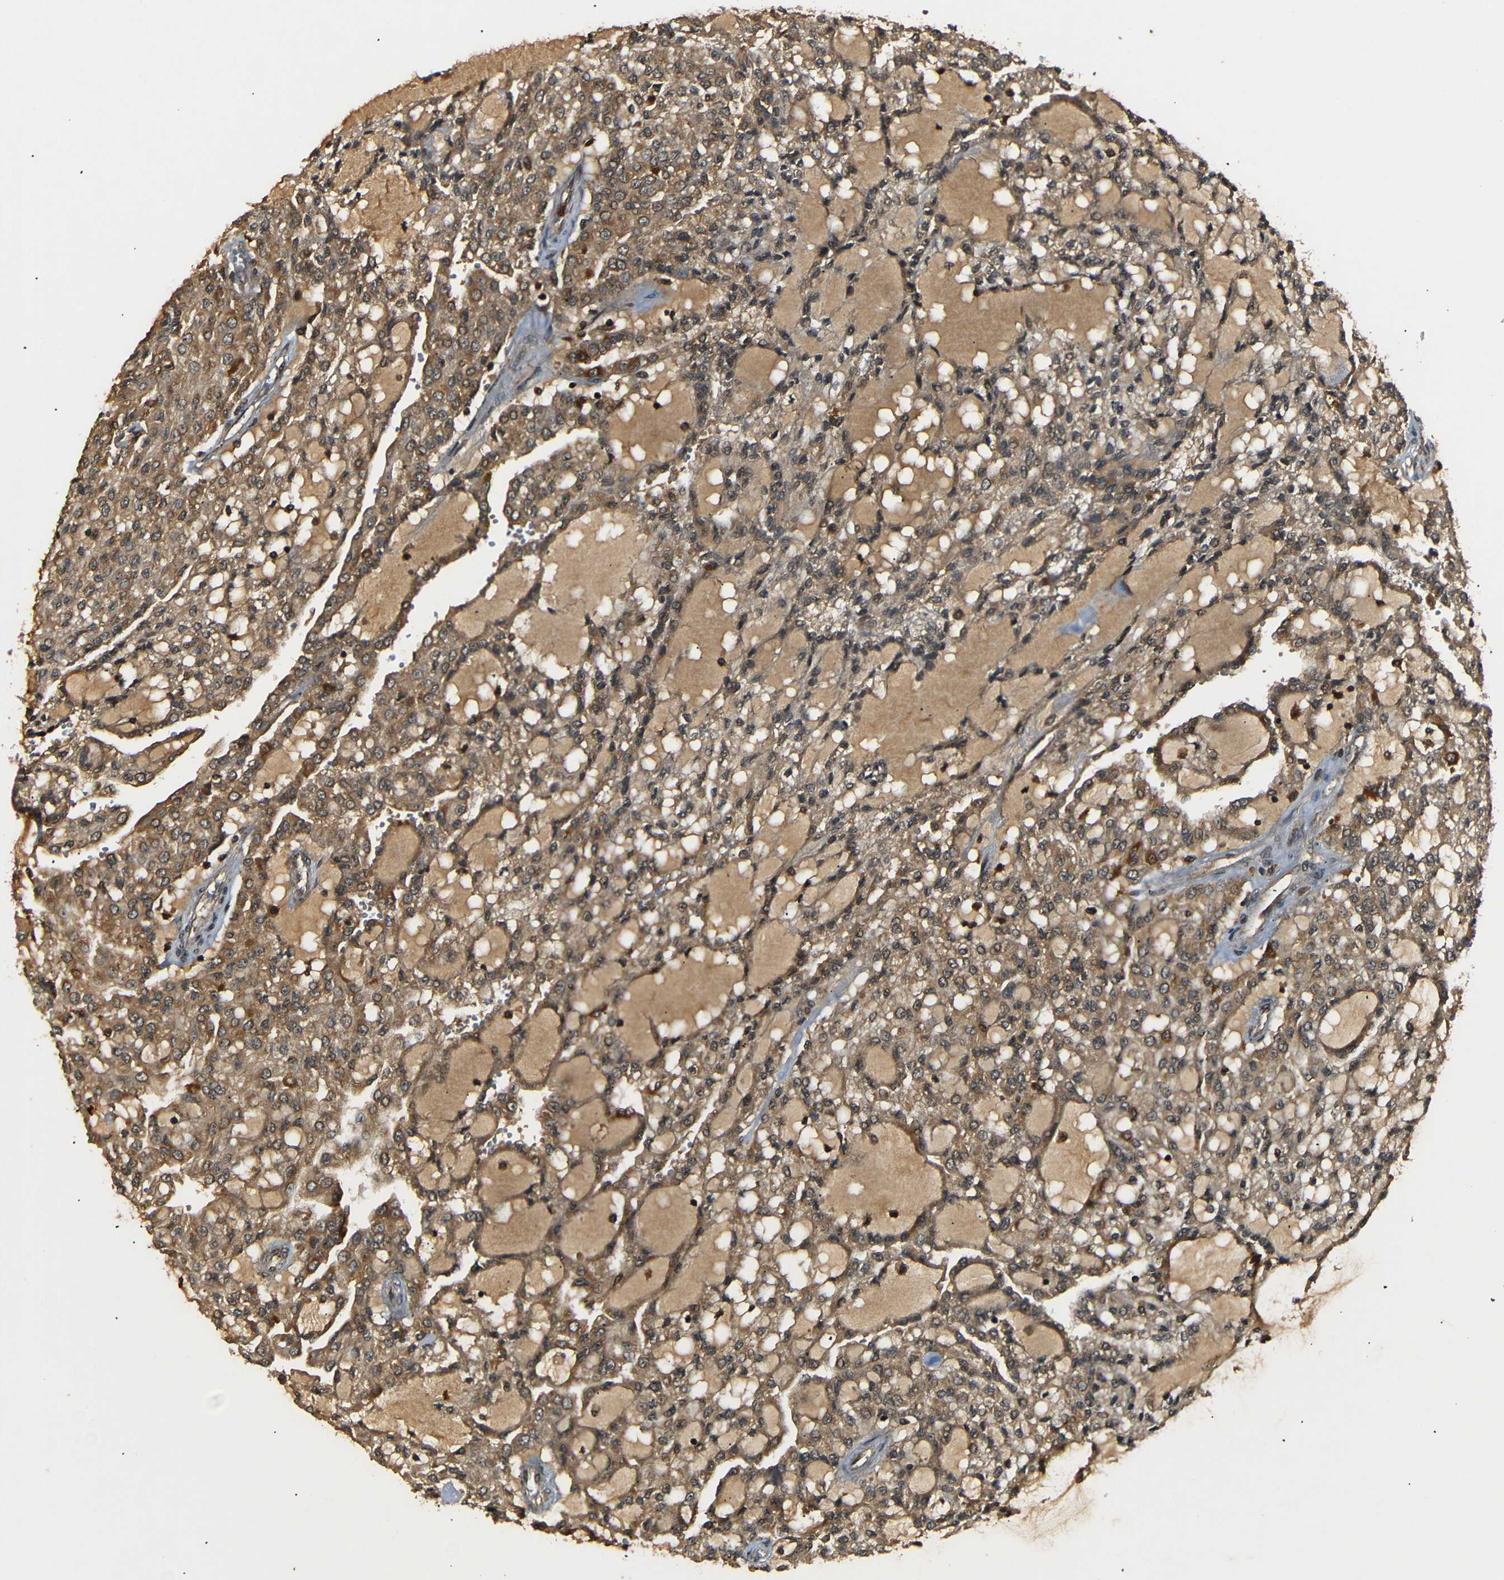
{"staining": {"intensity": "moderate", "quantity": ">75%", "location": "cytoplasmic/membranous"}, "tissue": "renal cancer", "cell_type": "Tumor cells", "image_type": "cancer", "snomed": [{"axis": "morphology", "description": "Adenocarcinoma, NOS"}, {"axis": "topography", "description": "Kidney"}], "caption": "Immunohistochemical staining of human renal adenocarcinoma exhibits moderate cytoplasmic/membranous protein positivity in approximately >75% of tumor cells. The staining was performed using DAB (3,3'-diaminobenzidine) to visualize the protein expression in brown, while the nuclei were stained in blue with hematoxylin (Magnification: 20x).", "gene": "TANK", "patient": {"sex": "male", "age": 63}}